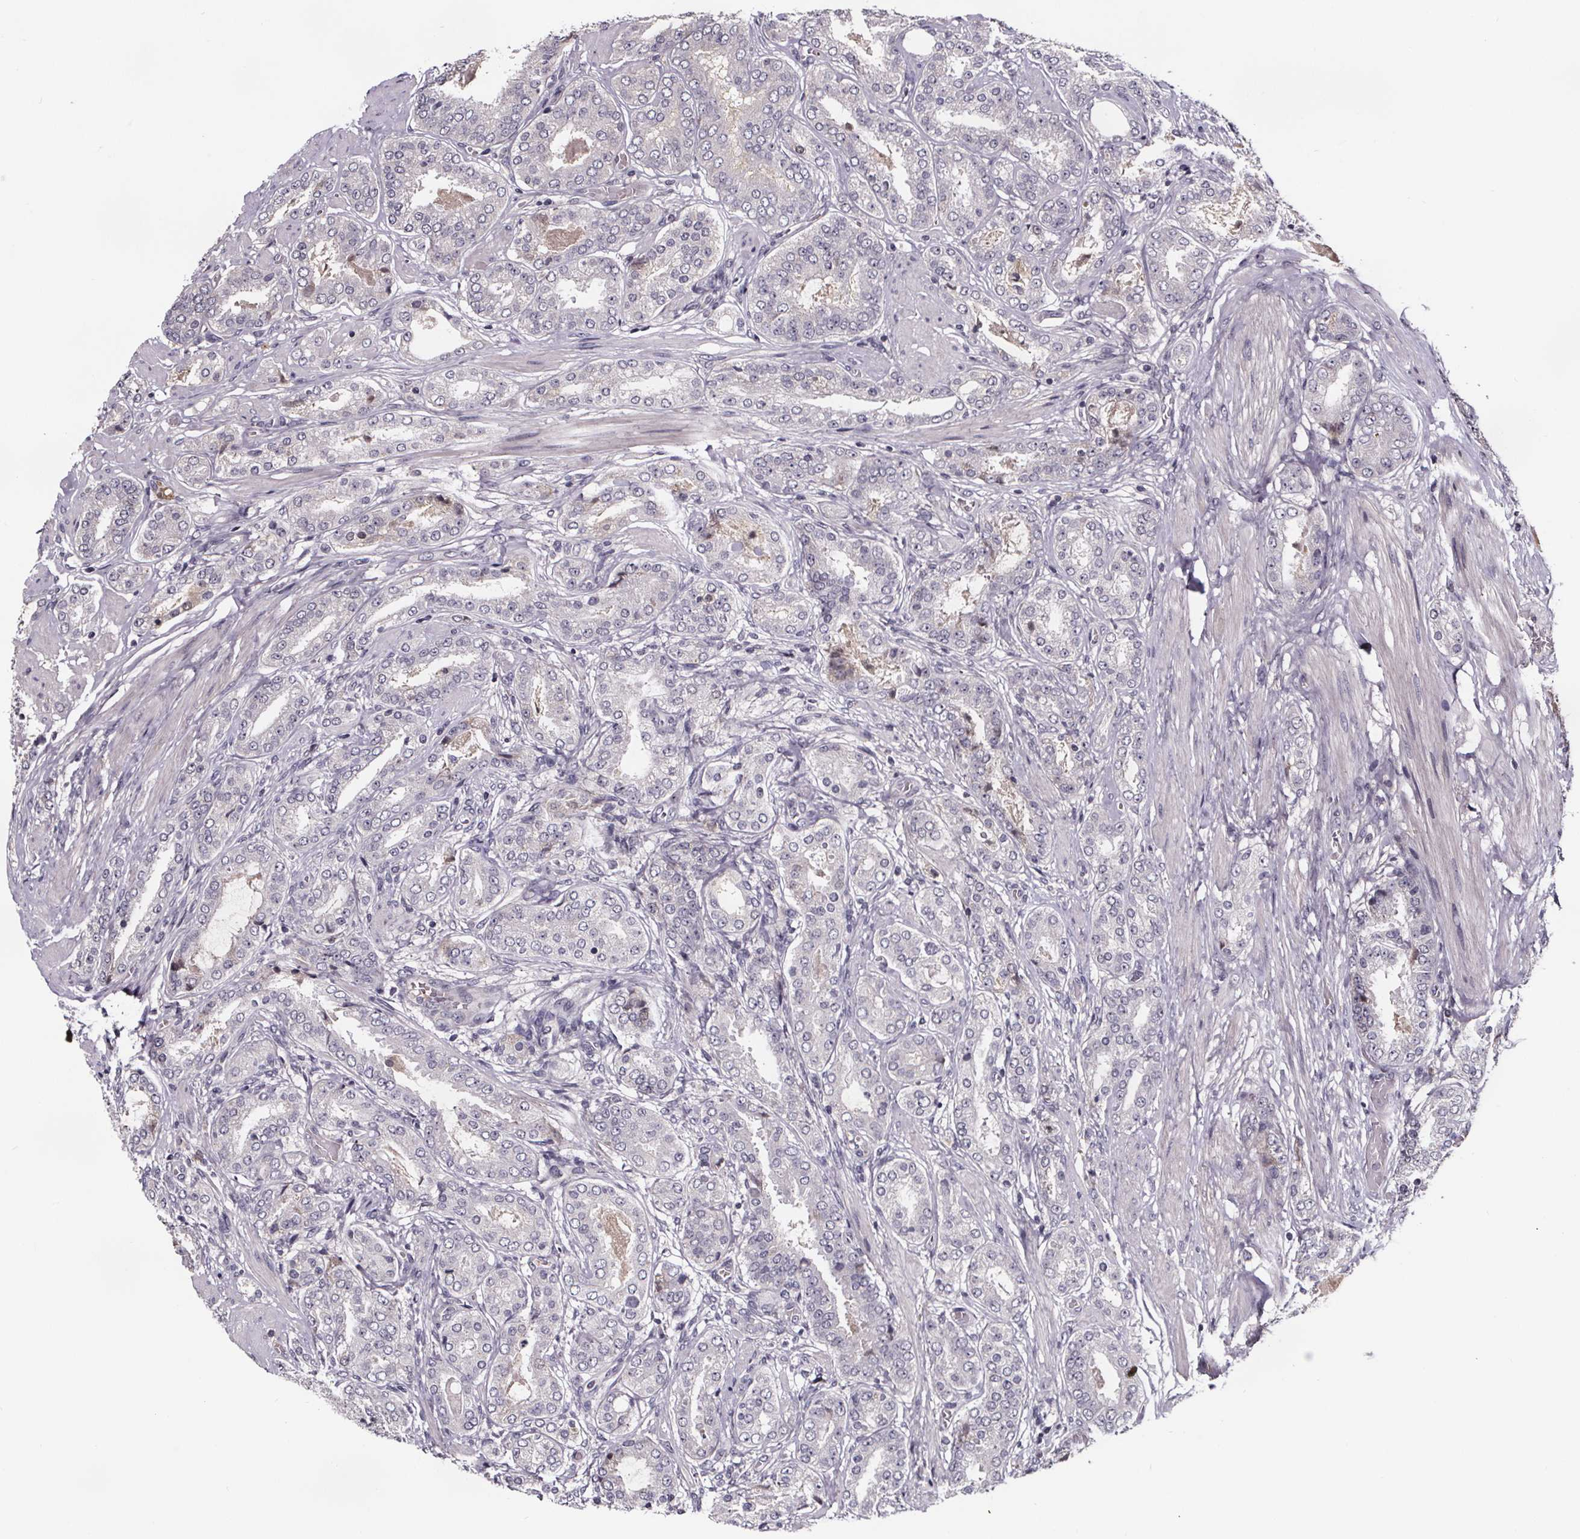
{"staining": {"intensity": "negative", "quantity": "none", "location": "none"}, "tissue": "prostate cancer", "cell_type": "Tumor cells", "image_type": "cancer", "snomed": [{"axis": "morphology", "description": "Adenocarcinoma, High grade"}, {"axis": "topography", "description": "Prostate"}], "caption": "High-grade adenocarcinoma (prostate) was stained to show a protein in brown. There is no significant expression in tumor cells.", "gene": "NPHP4", "patient": {"sex": "male", "age": 63}}